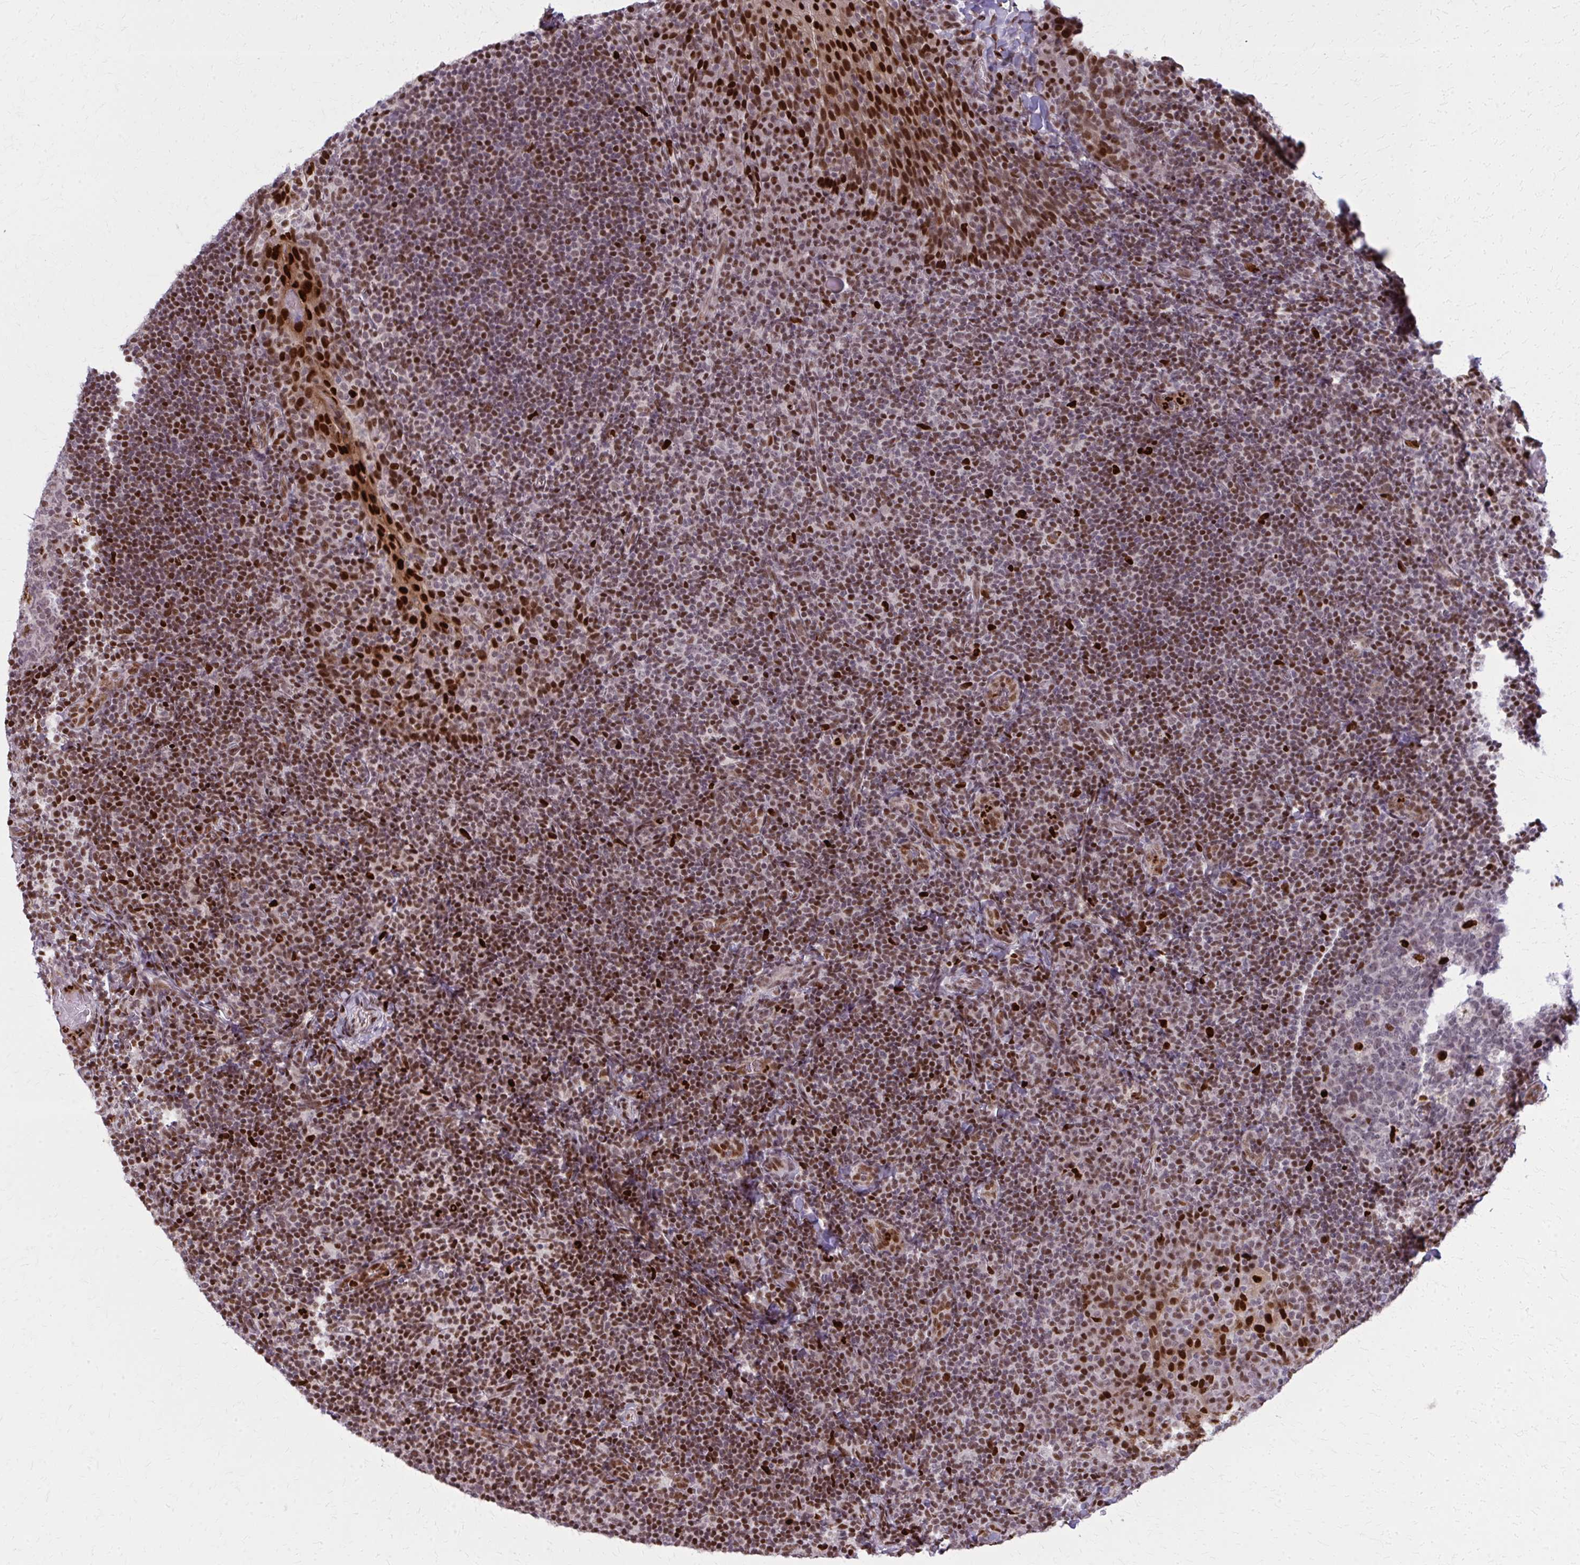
{"staining": {"intensity": "strong", "quantity": "<25%", "location": "nuclear"}, "tissue": "tonsil", "cell_type": "Germinal center cells", "image_type": "normal", "snomed": [{"axis": "morphology", "description": "Normal tissue, NOS"}, {"axis": "topography", "description": "Tonsil"}], "caption": "The photomicrograph shows a brown stain indicating the presence of a protein in the nuclear of germinal center cells in tonsil. Immunohistochemistry (ihc) stains the protein of interest in brown and the nuclei are stained blue.", "gene": "ZNF559", "patient": {"sex": "male", "age": 17}}